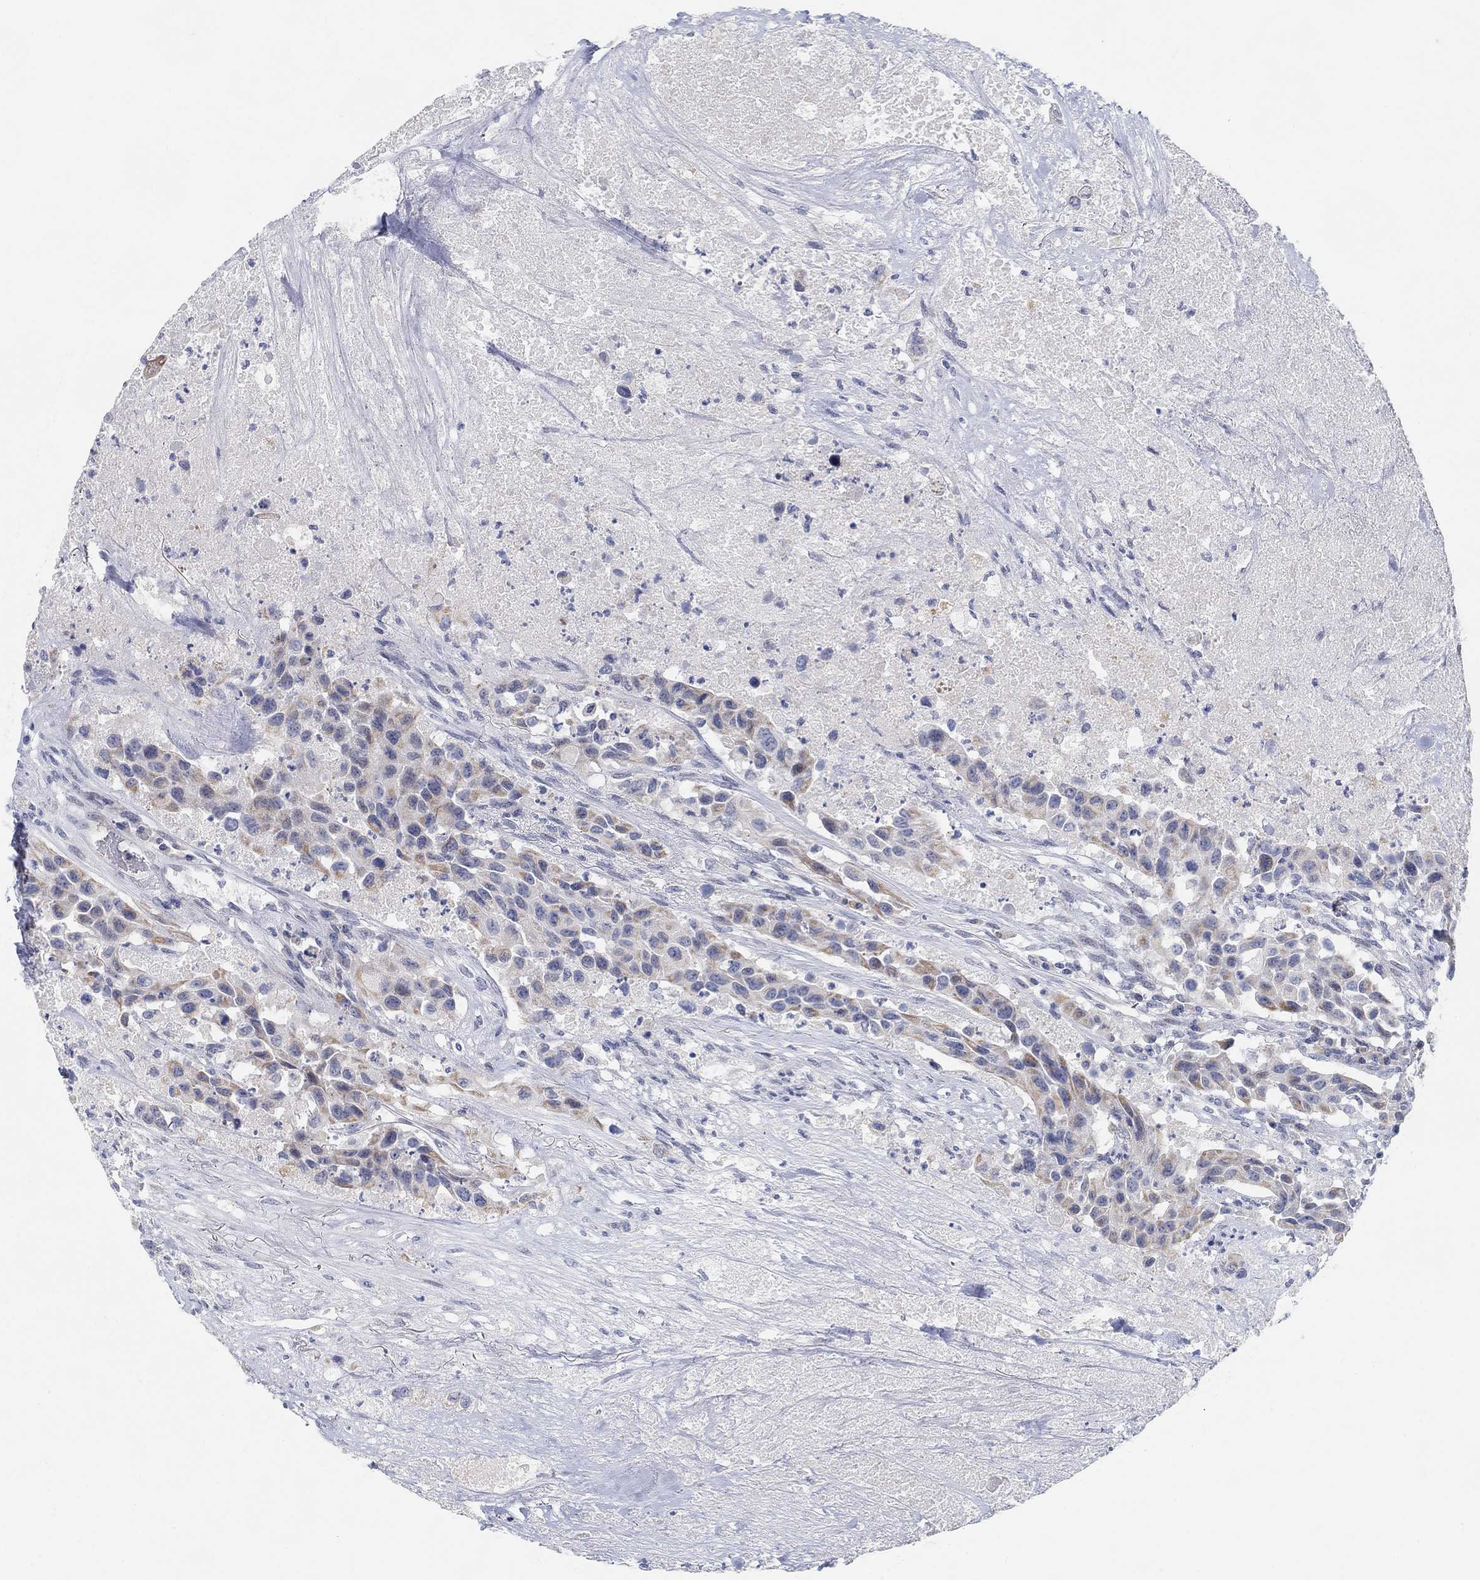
{"staining": {"intensity": "moderate", "quantity": "<25%", "location": "cytoplasmic/membranous"}, "tissue": "urothelial cancer", "cell_type": "Tumor cells", "image_type": "cancer", "snomed": [{"axis": "morphology", "description": "Urothelial carcinoma, High grade"}, {"axis": "topography", "description": "Urinary bladder"}], "caption": "Urothelial cancer stained for a protein displays moderate cytoplasmic/membranous positivity in tumor cells. Immunohistochemistry stains the protein in brown and the nuclei are stained blue.", "gene": "ANO7", "patient": {"sex": "female", "age": 73}}